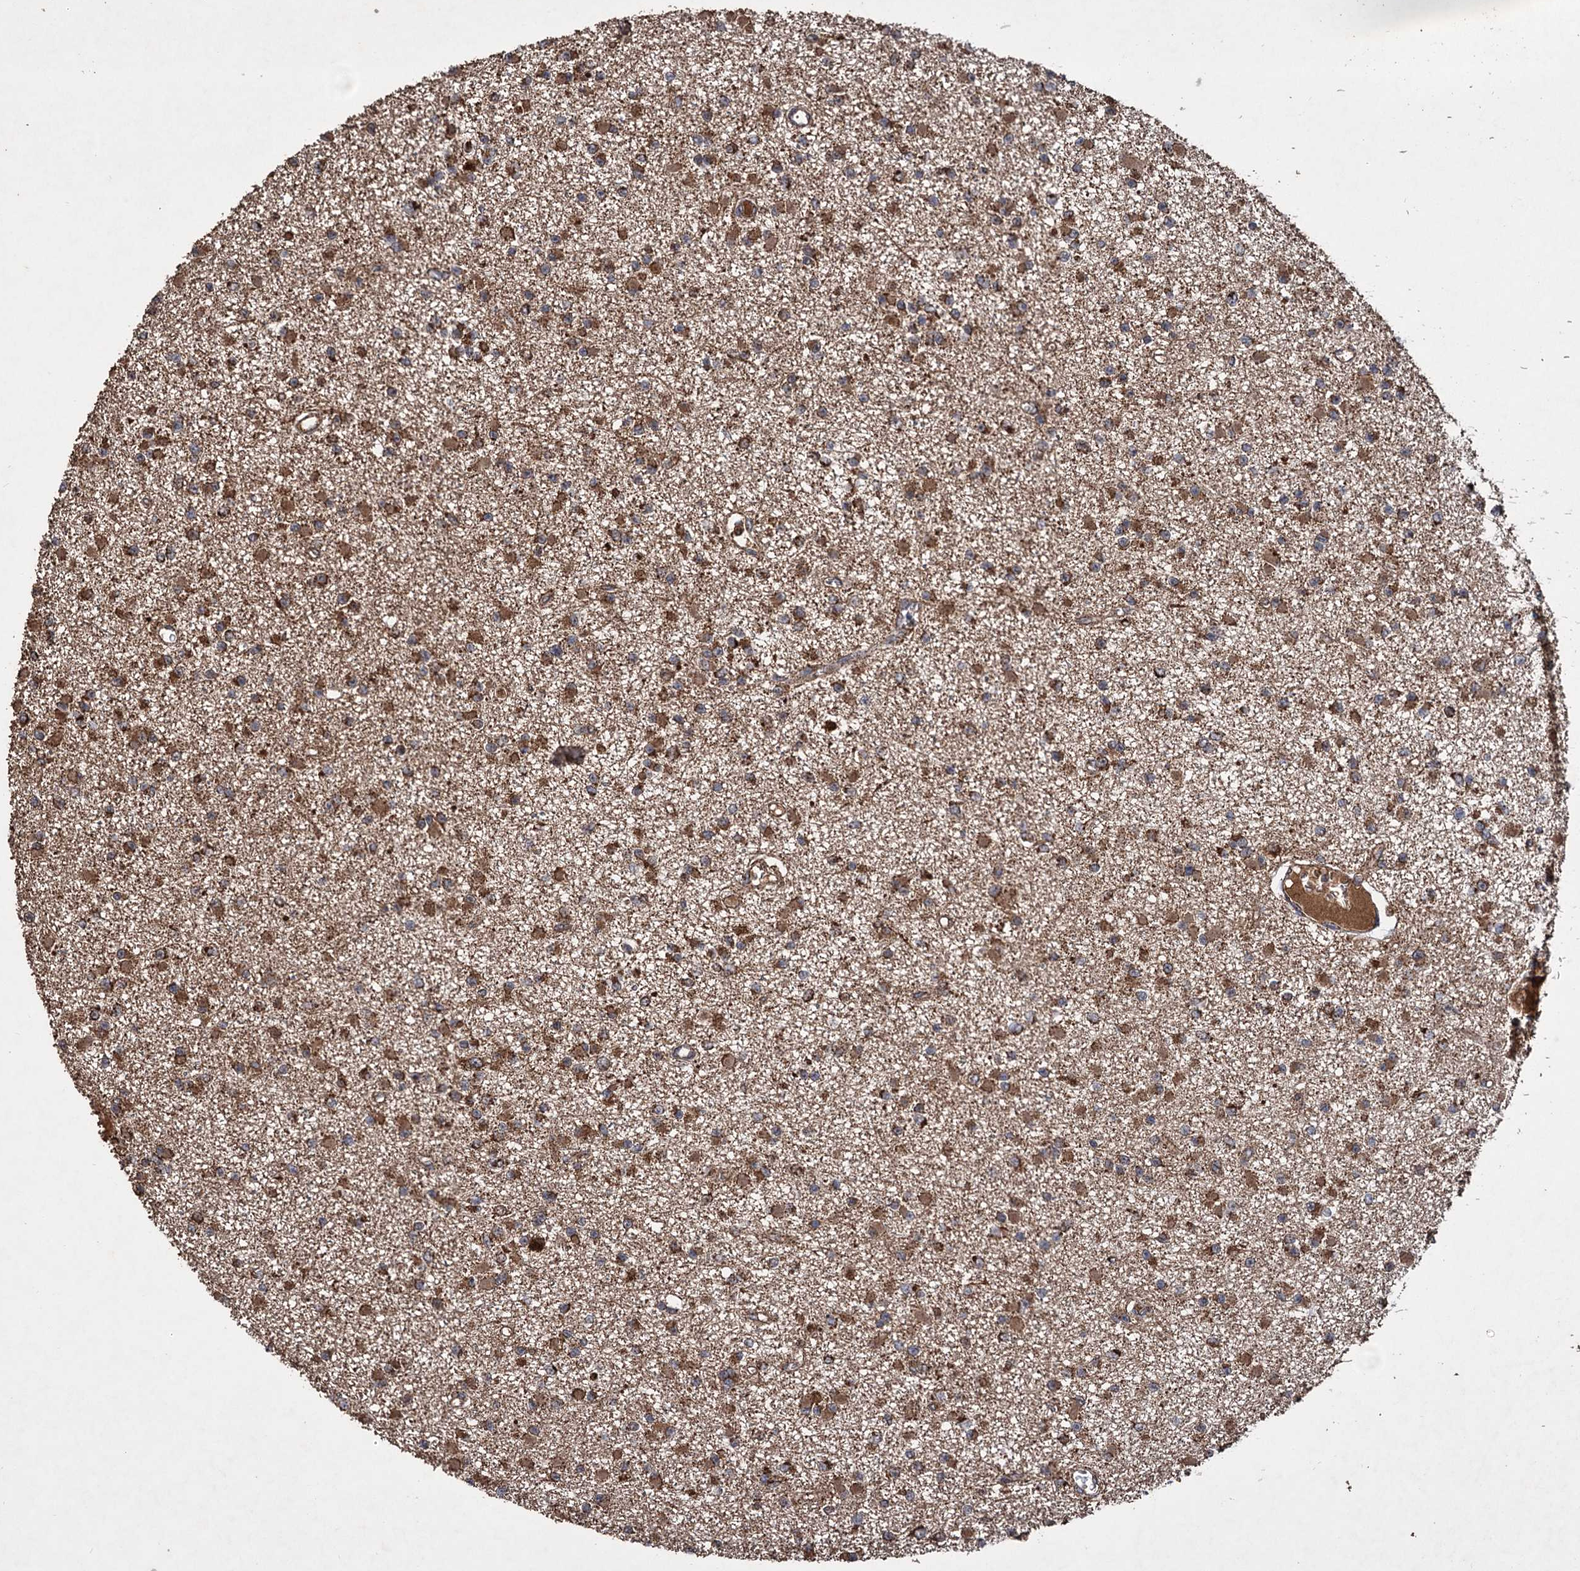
{"staining": {"intensity": "moderate", "quantity": ">75%", "location": "cytoplasmic/membranous"}, "tissue": "glioma", "cell_type": "Tumor cells", "image_type": "cancer", "snomed": [{"axis": "morphology", "description": "Glioma, malignant, Low grade"}, {"axis": "topography", "description": "Brain"}], "caption": "There is medium levels of moderate cytoplasmic/membranous expression in tumor cells of glioma, as demonstrated by immunohistochemical staining (brown color).", "gene": "IPO4", "patient": {"sex": "female", "age": 22}}